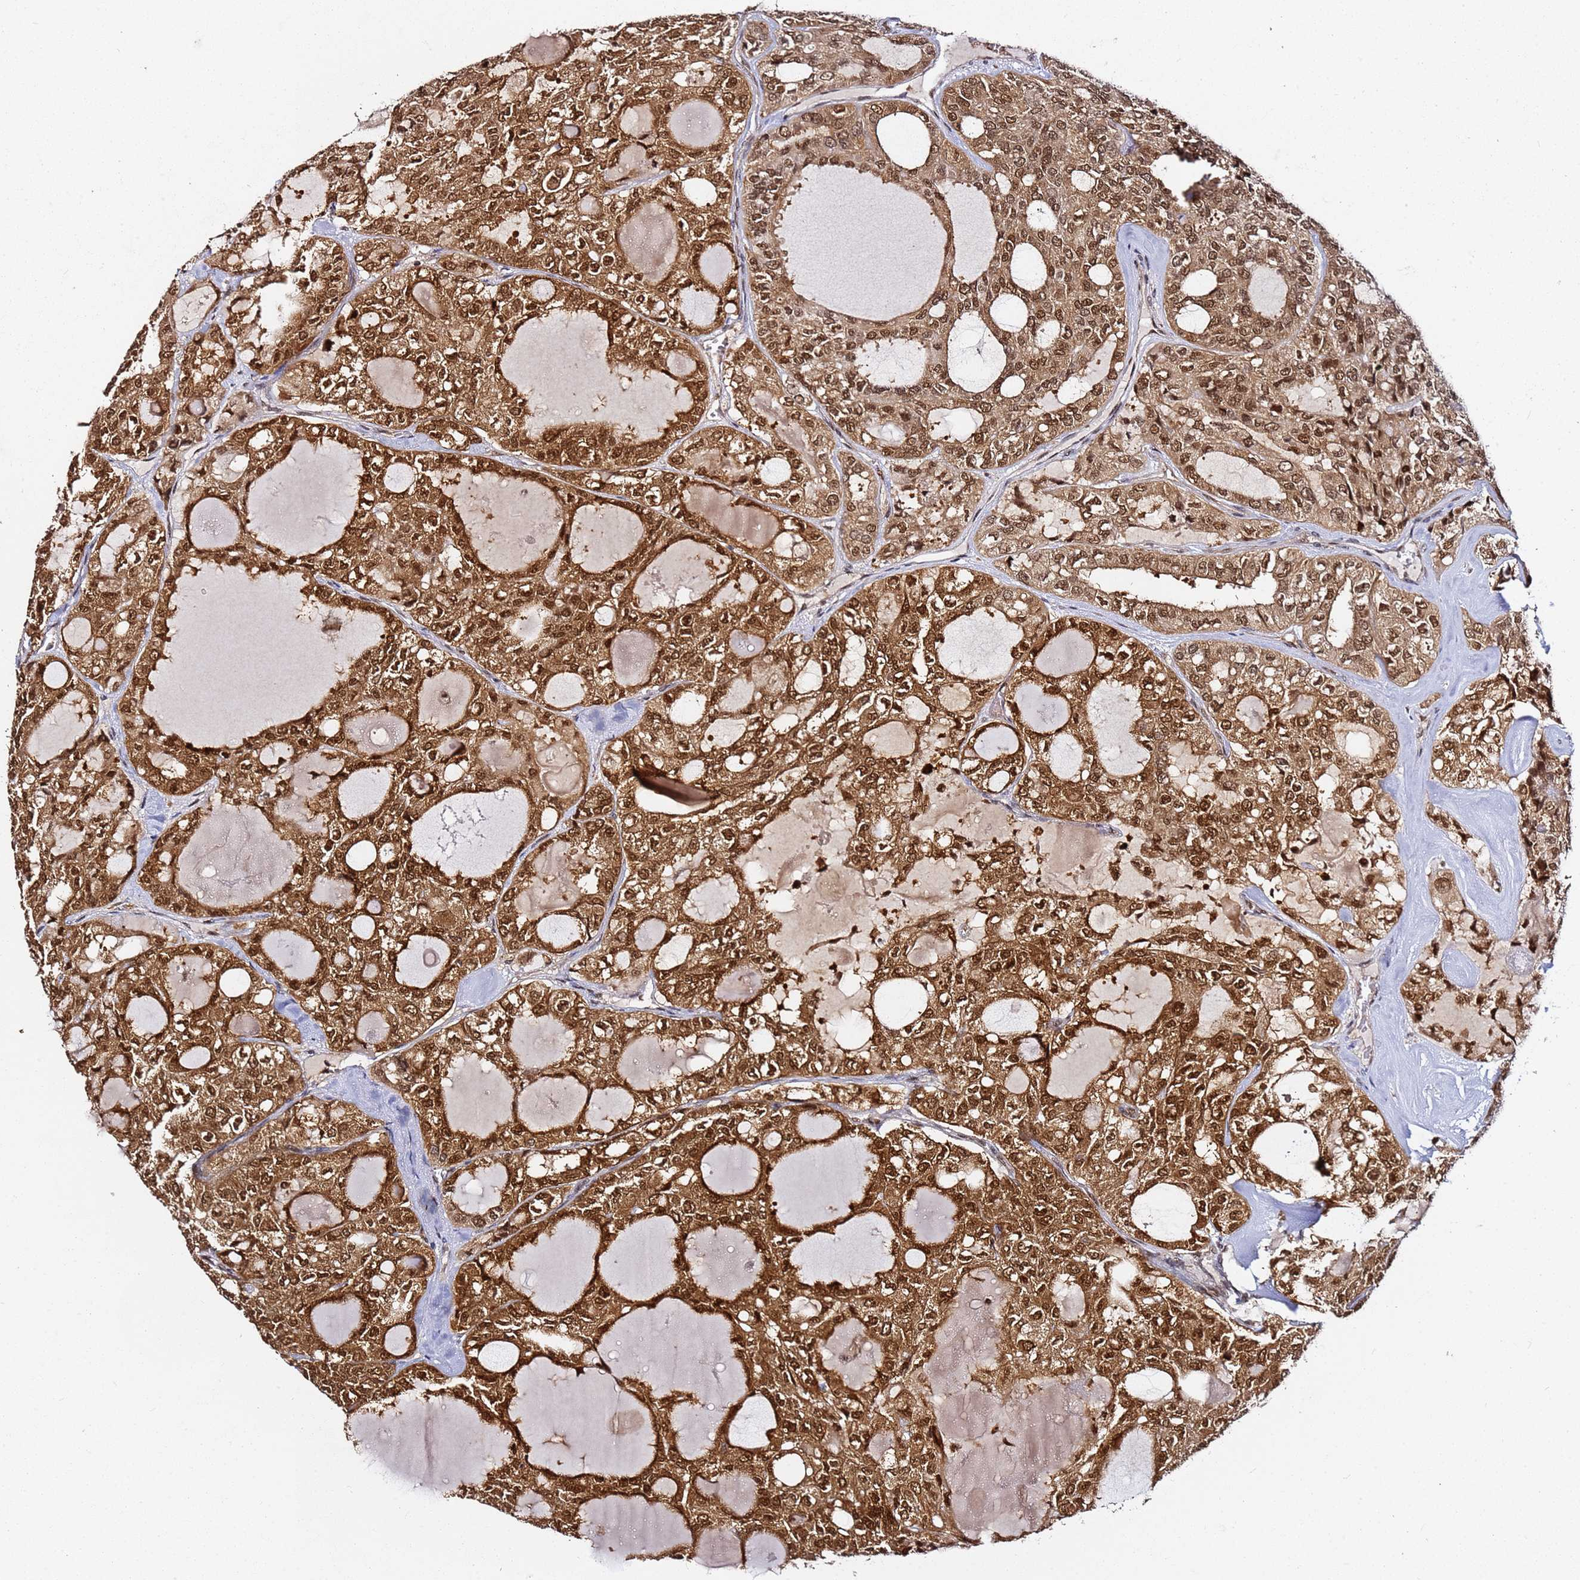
{"staining": {"intensity": "strong", "quantity": ">75%", "location": "cytoplasmic/membranous,nuclear"}, "tissue": "thyroid cancer", "cell_type": "Tumor cells", "image_type": "cancer", "snomed": [{"axis": "morphology", "description": "Follicular adenoma carcinoma, NOS"}, {"axis": "topography", "description": "Thyroid gland"}], "caption": "Immunohistochemical staining of human thyroid cancer shows high levels of strong cytoplasmic/membranous and nuclear protein expression in about >75% of tumor cells.", "gene": "RGS18", "patient": {"sex": "male", "age": 75}}